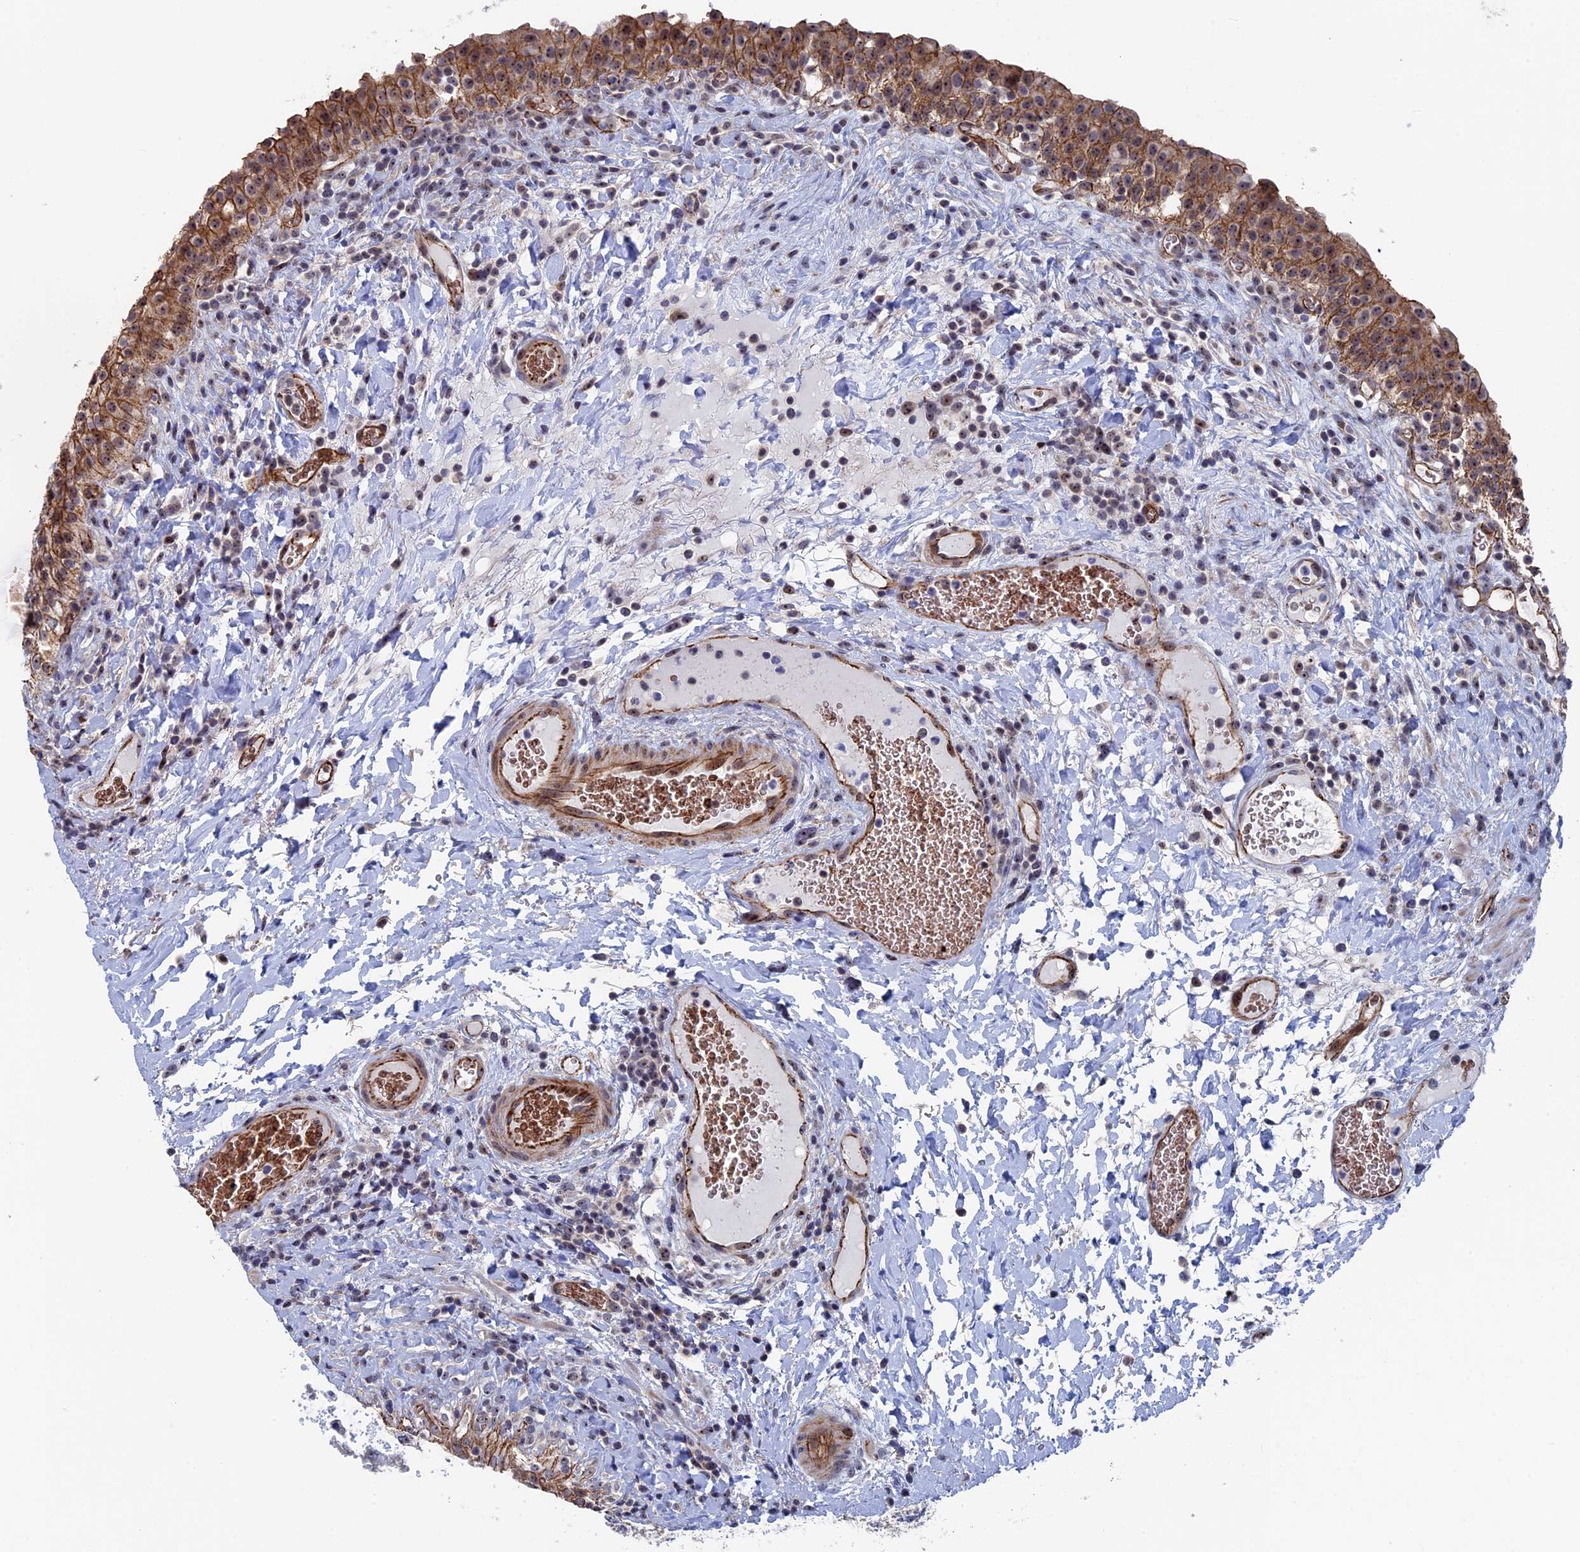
{"staining": {"intensity": "strong", "quantity": ">75%", "location": "cytoplasmic/membranous"}, "tissue": "urinary bladder", "cell_type": "Urothelial cells", "image_type": "normal", "snomed": [{"axis": "morphology", "description": "Normal tissue, NOS"}, {"axis": "morphology", "description": "Inflammation, NOS"}, {"axis": "topography", "description": "Urinary bladder"}], "caption": "IHC (DAB) staining of normal urinary bladder reveals strong cytoplasmic/membranous protein expression in about >75% of urothelial cells. The staining was performed using DAB (3,3'-diaminobenzidine), with brown indicating positive protein expression. Nuclei are stained blue with hematoxylin.", "gene": "EXOSC9", "patient": {"sex": "male", "age": 64}}